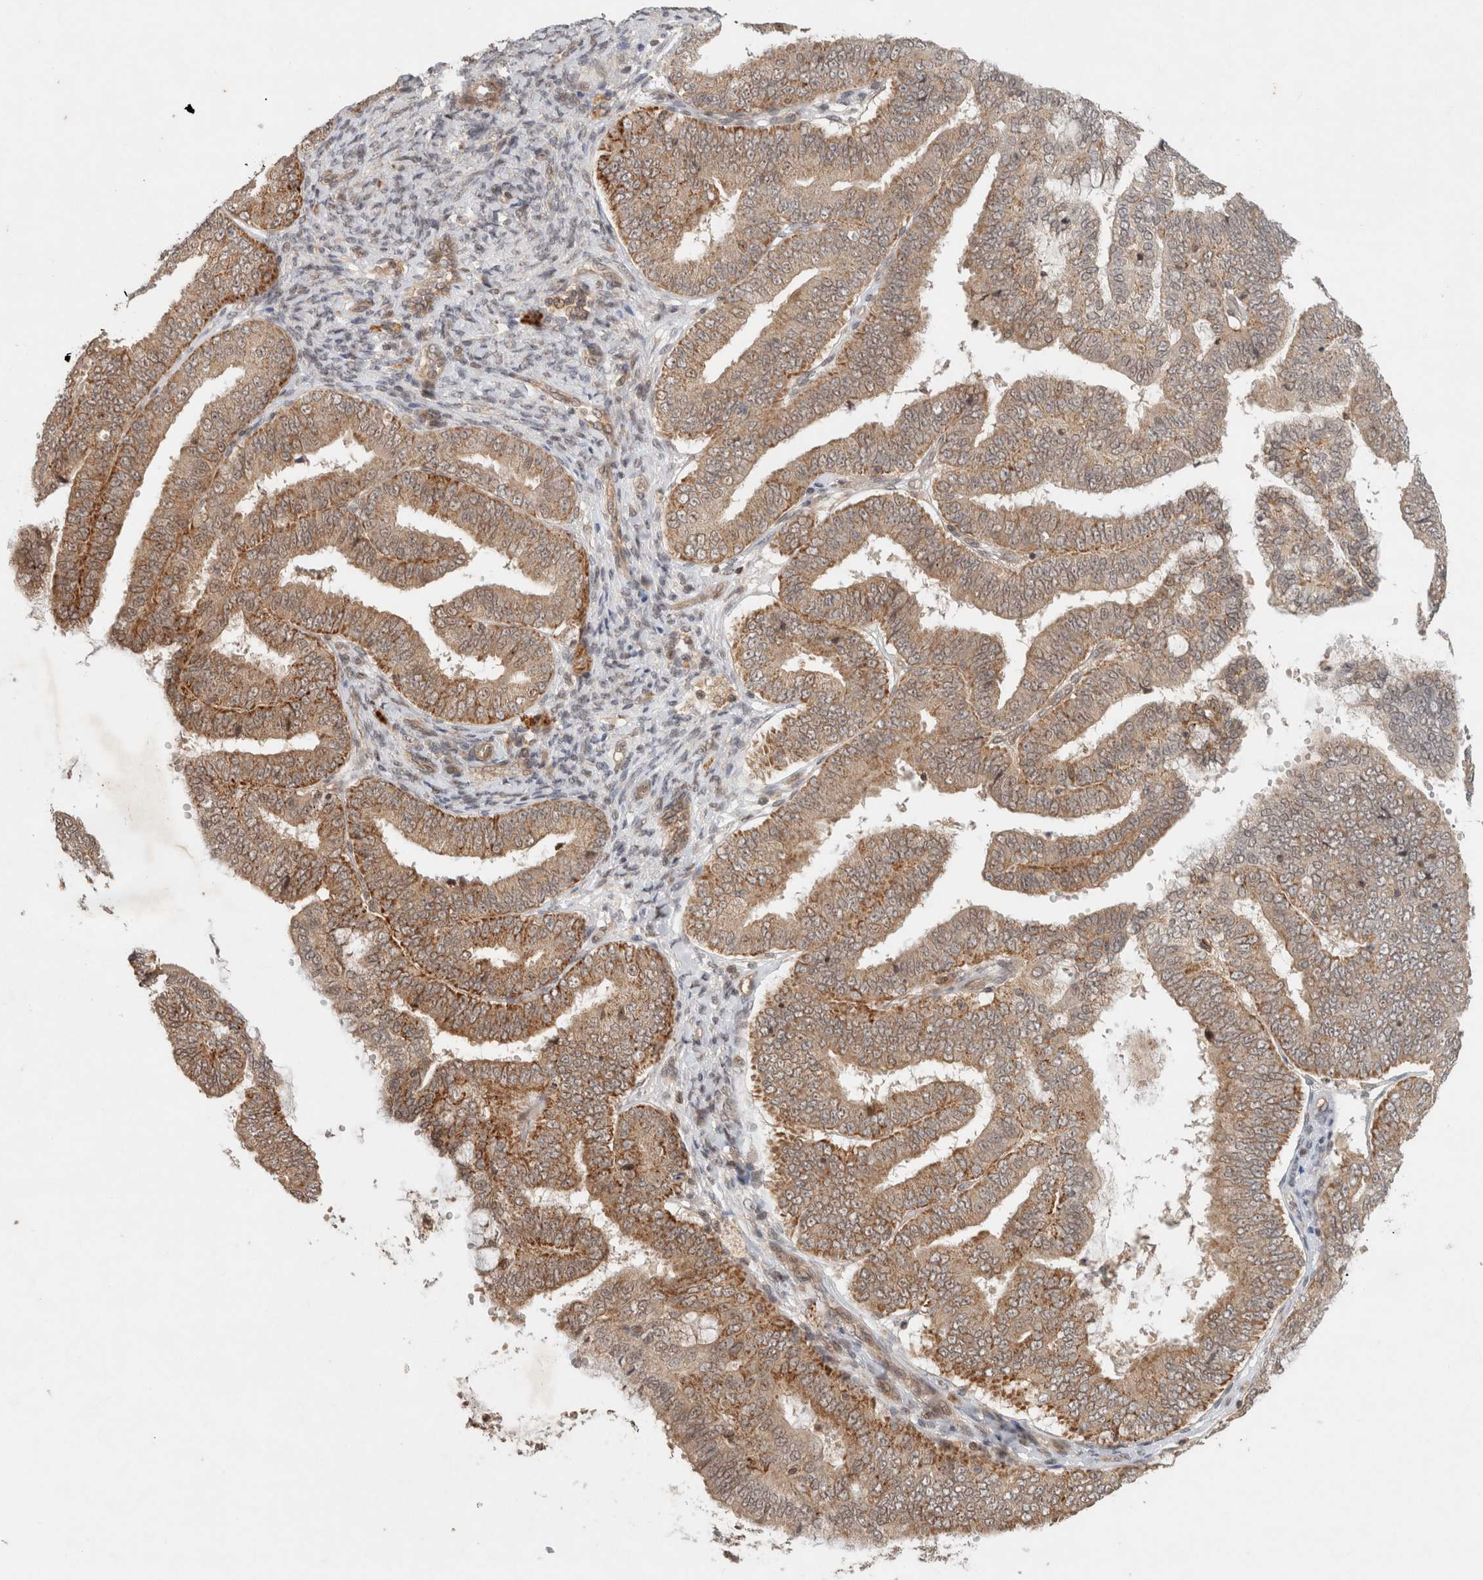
{"staining": {"intensity": "moderate", "quantity": ">75%", "location": "cytoplasmic/membranous"}, "tissue": "endometrial cancer", "cell_type": "Tumor cells", "image_type": "cancer", "snomed": [{"axis": "morphology", "description": "Adenocarcinoma, NOS"}, {"axis": "topography", "description": "Endometrium"}], "caption": "Protein analysis of adenocarcinoma (endometrial) tissue reveals moderate cytoplasmic/membranous expression in about >75% of tumor cells. Immunohistochemistry stains the protein in brown and the nuclei are stained blue.", "gene": "CAAP1", "patient": {"sex": "female", "age": 63}}